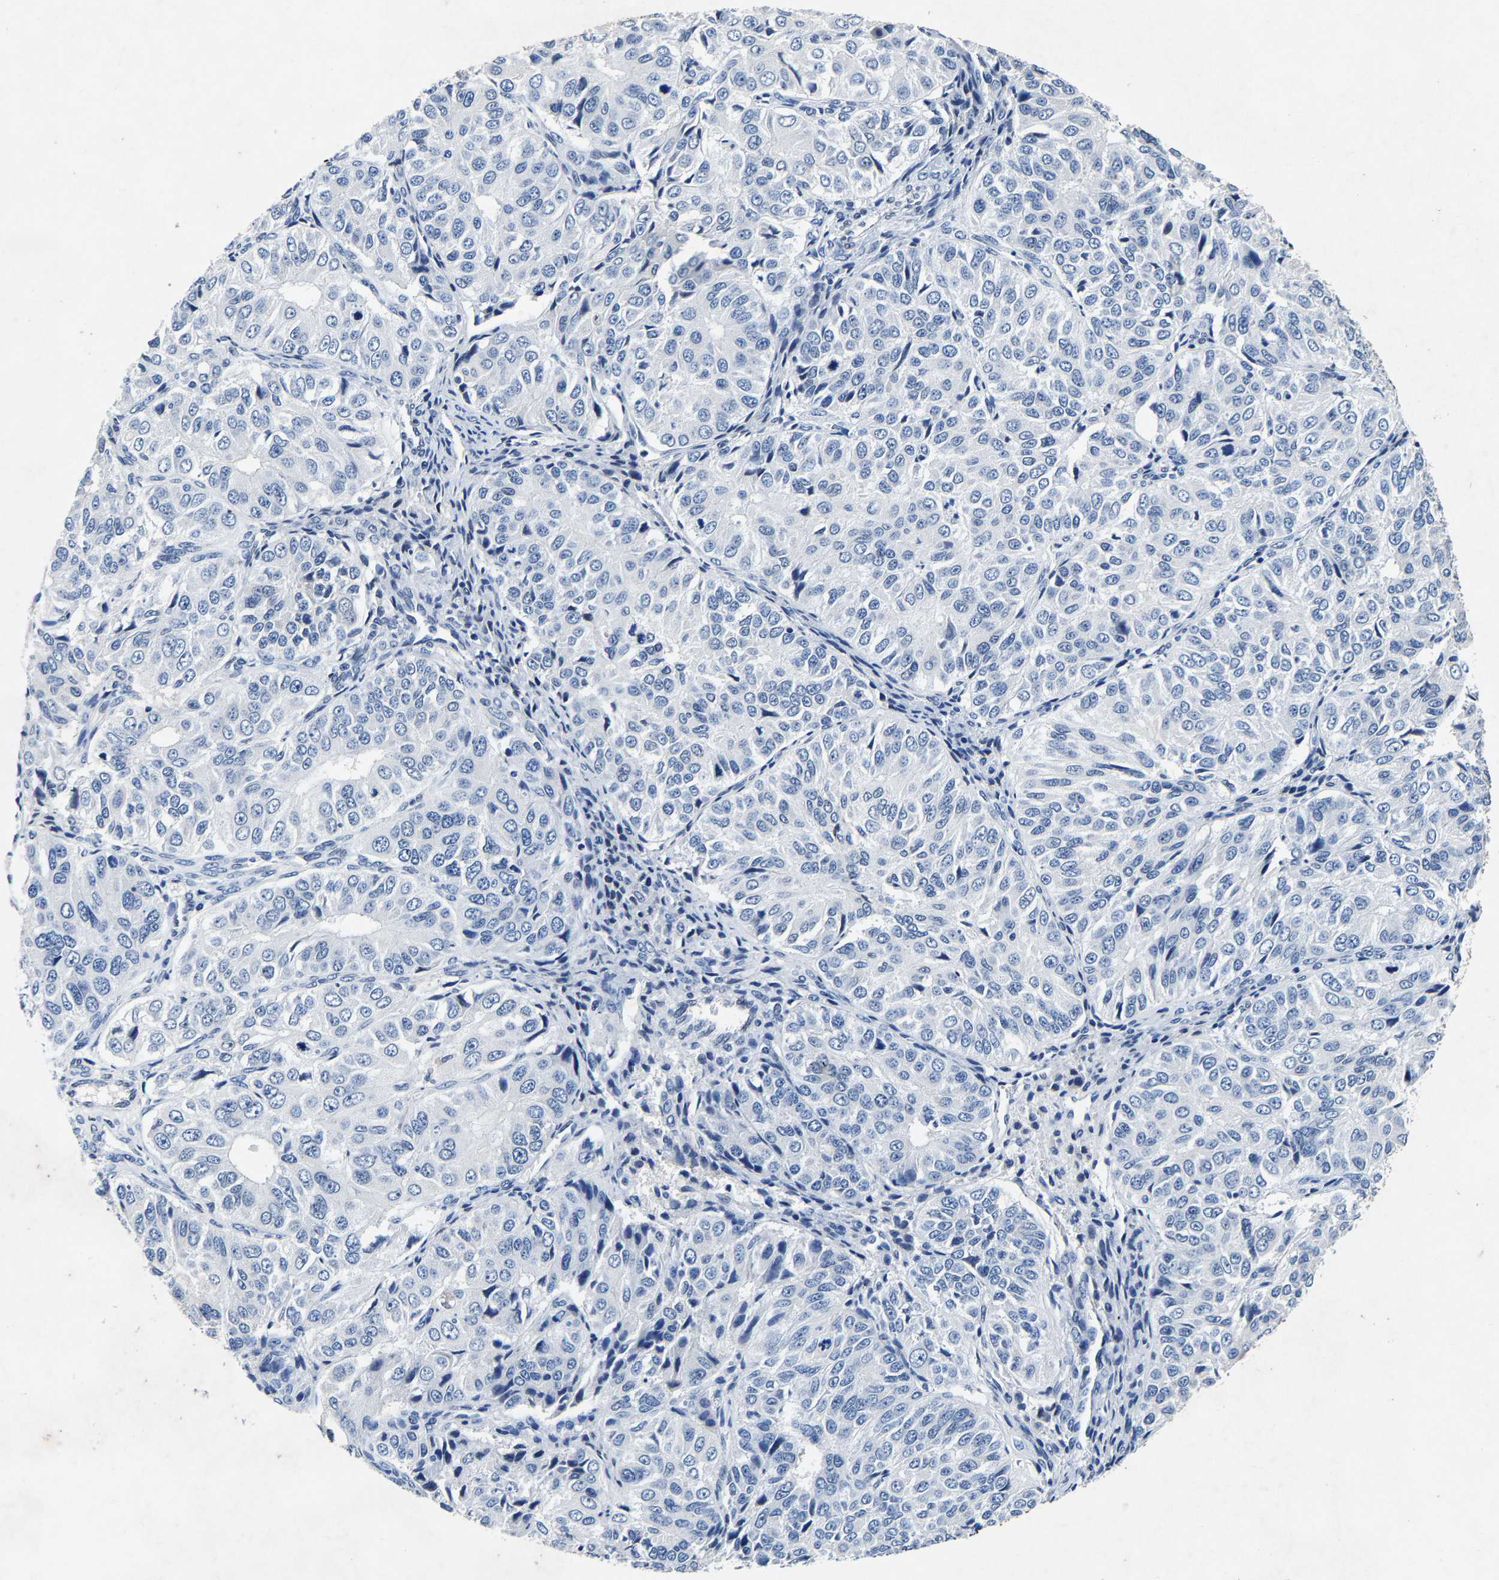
{"staining": {"intensity": "negative", "quantity": "none", "location": "none"}, "tissue": "ovarian cancer", "cell_type": "Tumor cells", "image_type": "cancer", "snomed": [{"axis": "morphology", "description": "Carcinoma, endometroid"}, {"axis": "topography", "description": "Ovary"}], "caption": "DAB (3,3'-diaminobenzidine) immunohistochemical staining of human endometroid carcinoma (ovarian) shows no significant staining in tumor cells. (Stains: DAB IHC with hematoxylin counter stain, Microscopy: brightfield microscopy at high magnification).", "gene": "UBN2", "patient": {"sex": "female", "age": 51}}